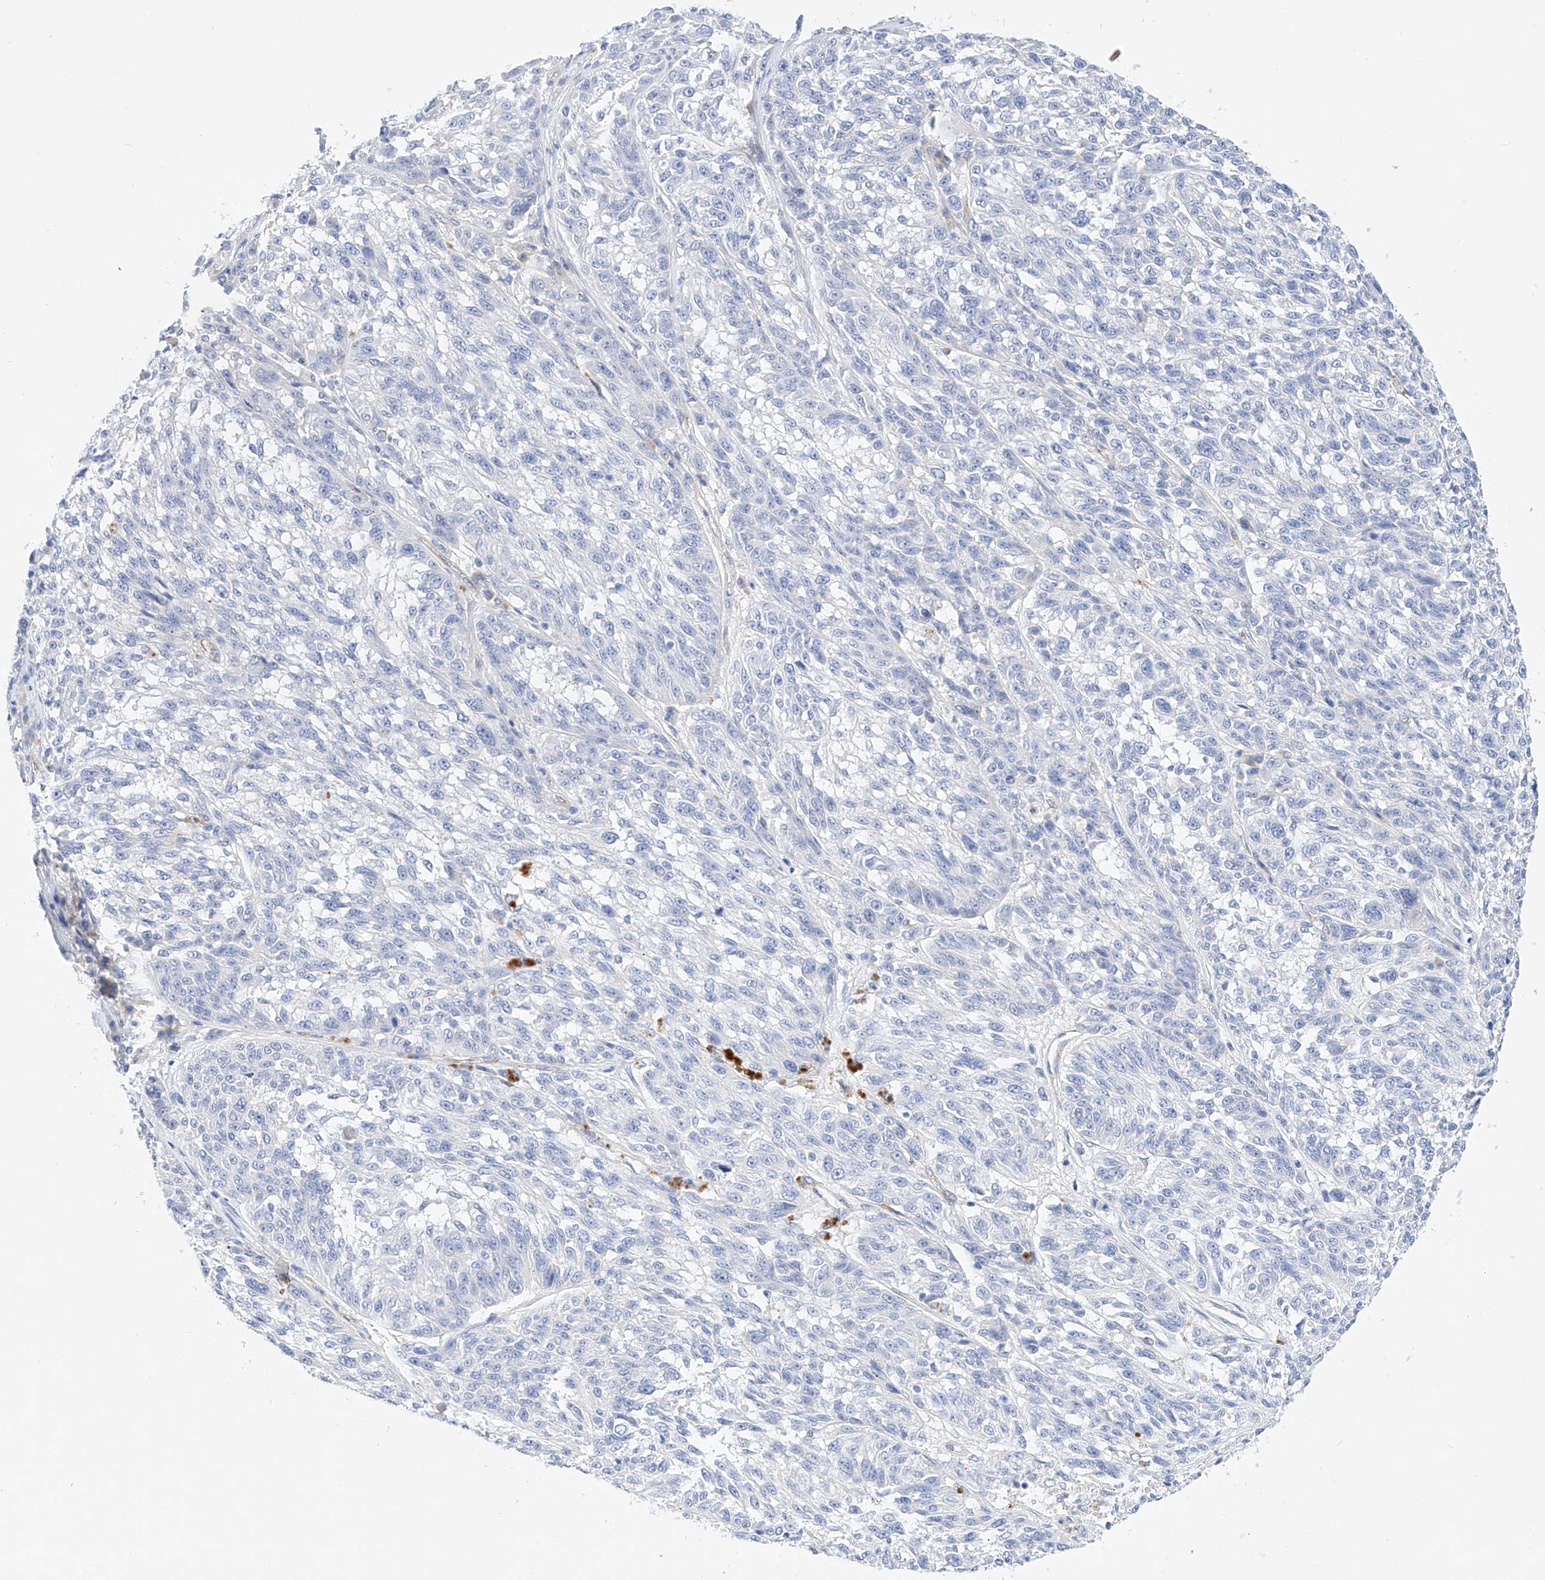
{"staining": {"intensity": "negative", "quantity": "none", "location": "none"}, "tissue": "melanoma", "cell_type": "Tumor cells", "image_type": "cancer", "snomed": [{"axis": "morphology", "description": "Malignant melanoma, NOS"}, {"axis": "topography", "description": "Skin"}], "caption": "Immunohistochemistry of human malignant melanoma shows no positivity in tumor cells. (DAB (3,3'-diaminobenzidine) immunohistochemistry visualized using brightfield microscopy, high magnification).", "gene": "SBSPON", "patient": {"sex": "male", "age": 53}}